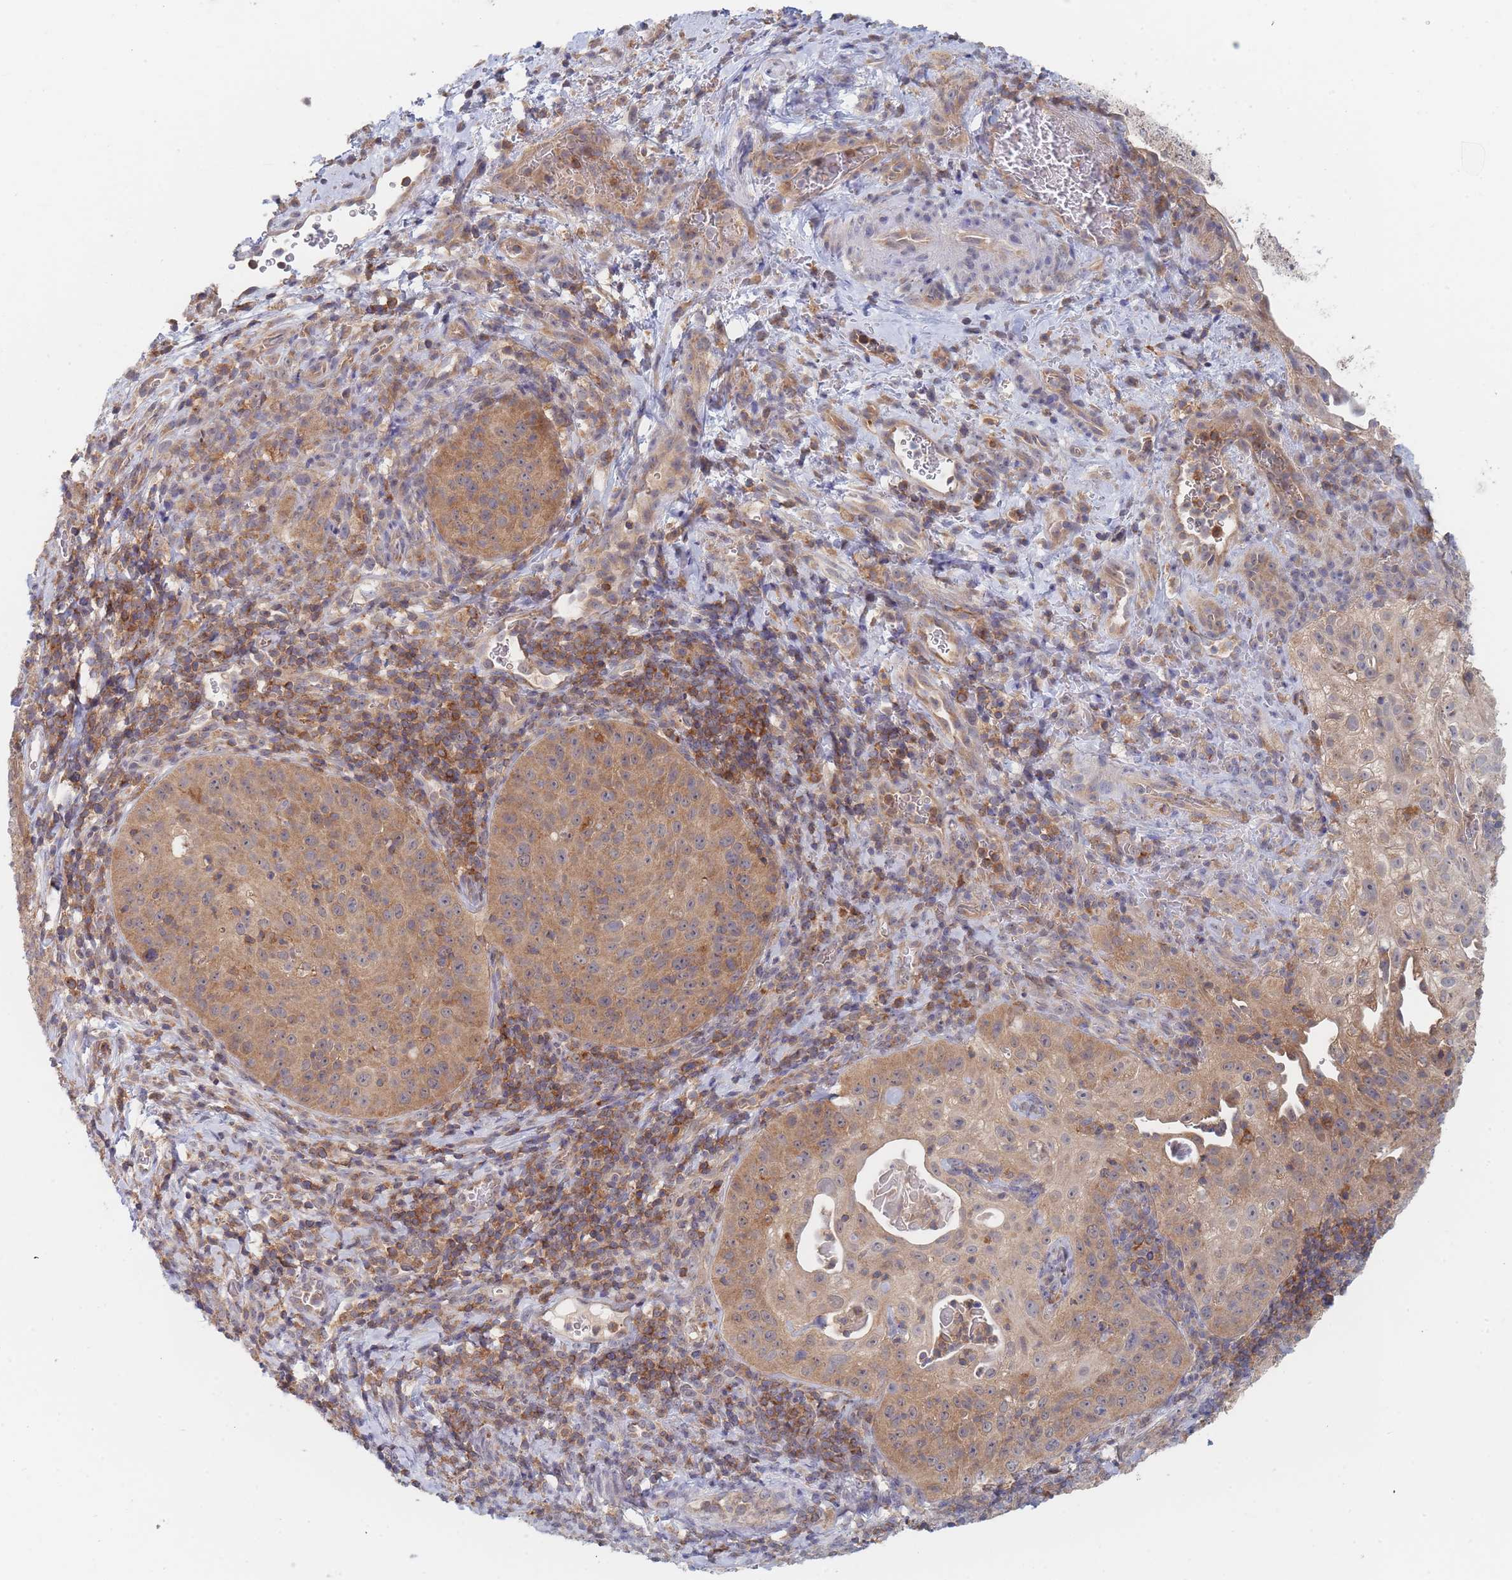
{"staining": {"intensity": "moderate", "quantity": ">75%", "location": "cytoplasmic/membranous"}, "tissue": "cervical cancer", "cell_type": "Tumor cells", "image_type": "cancer", "snomed": [{"axis": "morphology", "description": "Squamous cell carcinoma, NOS"}, {"axis": "topography", "description": "Cervix"}], "caption": "Protein positivity by immunohistochemistry (IHC) demonstrates moderate cytoplasmic/membranous expression in approximately >75% of tumor cells in squamous cell carcinoma (cervical).", "gene": "PPP6C", "patient": {"sex": "female", "age": 52}}